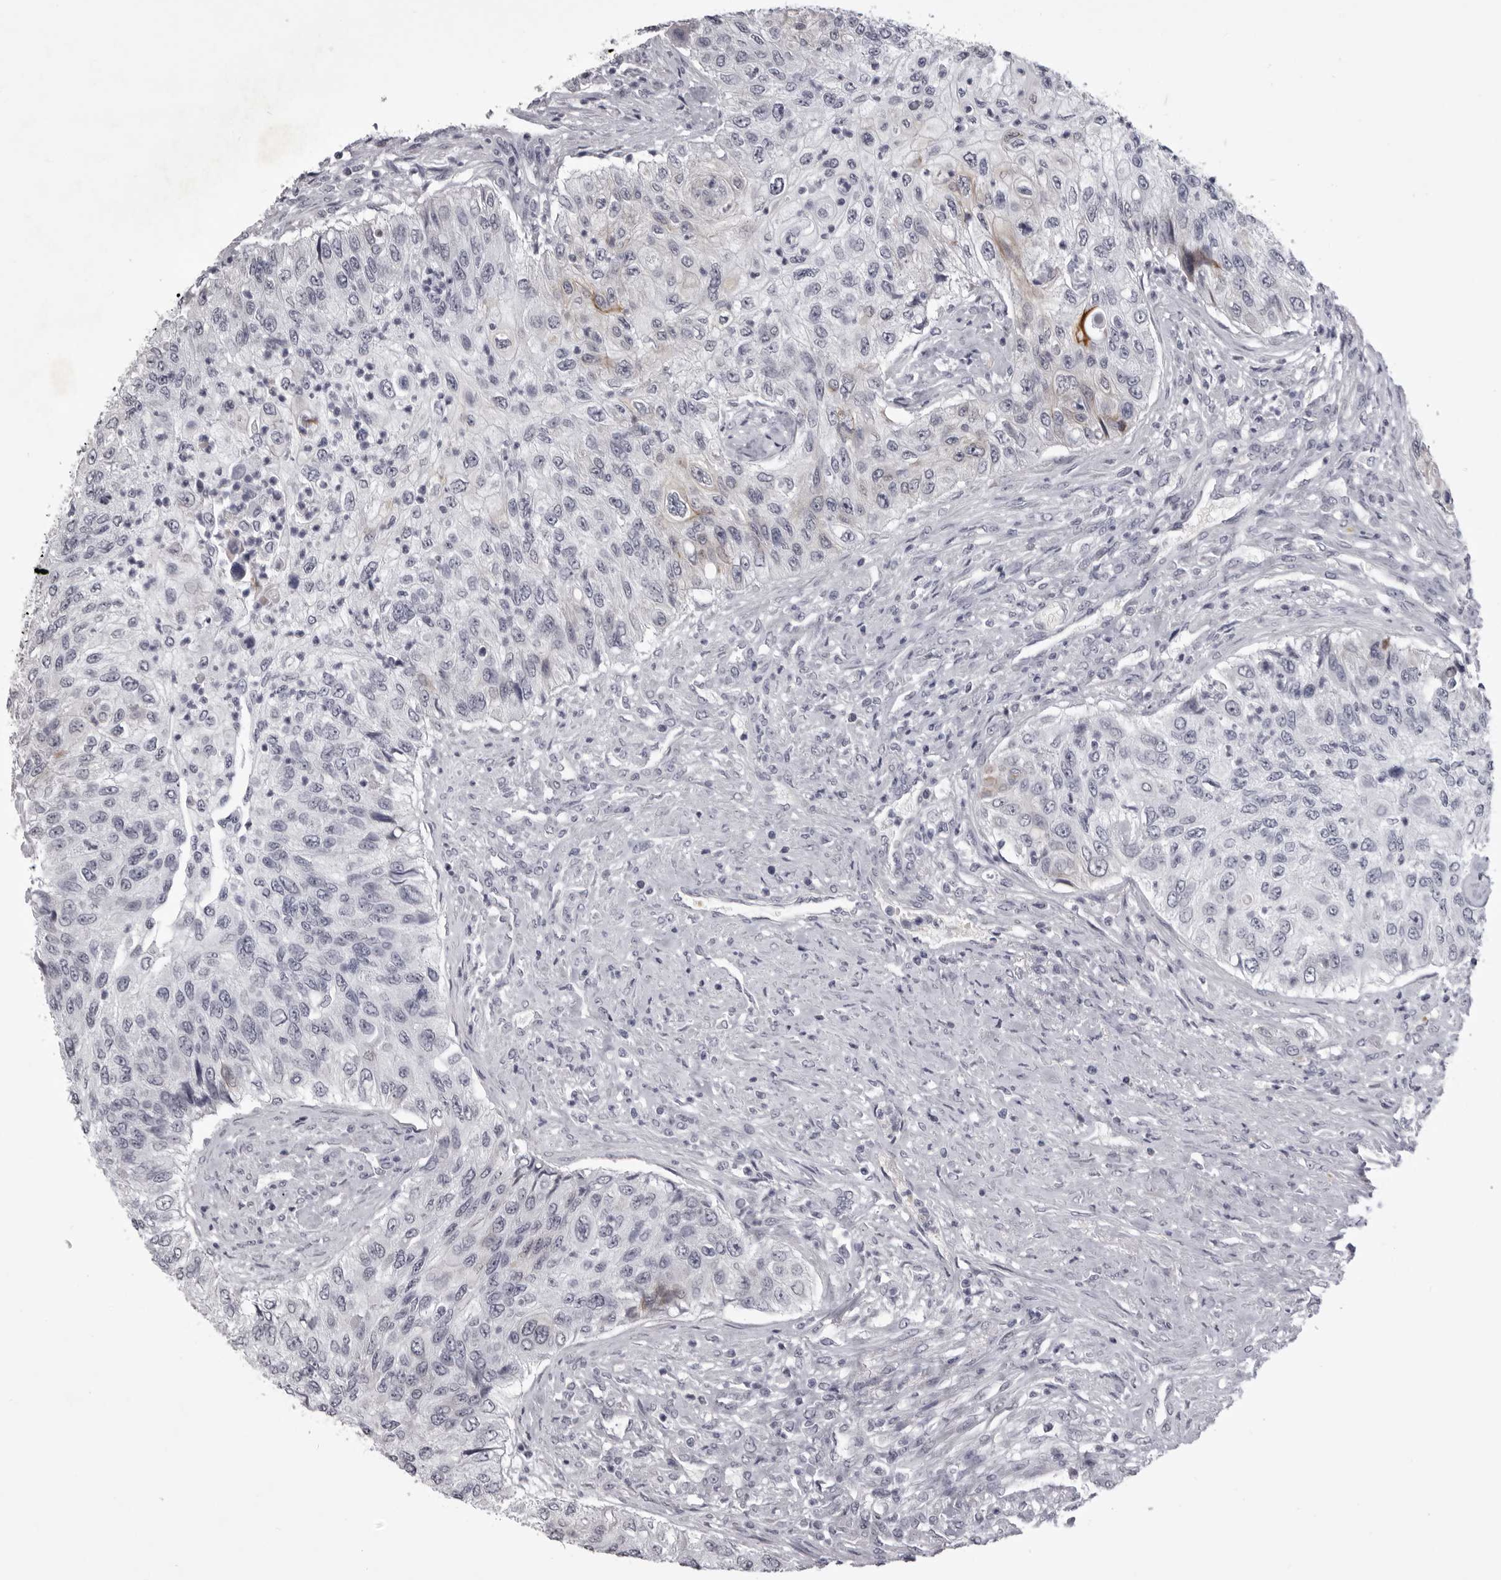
{"staining": {"intensity": "weak", "quantity": "<25%", "location": "cytoplasmic/membranous"}, "tissue": "urothelial cancer", "cell_type": "Tumor cells", "image_type": "cancer", "snomed": [{"axis": "morphology", "description": "Urothelial carcinoma, High grade"}, {"axis": "topography", "description": "Urinary bladder"}], "caption": "Immunohistochemical staining of human high-grade urothelial carcinoma exhibits no significant positivity in tumor cells.", "gene": "EPHA10", "patient": {"sex": "female", "age": 60}}